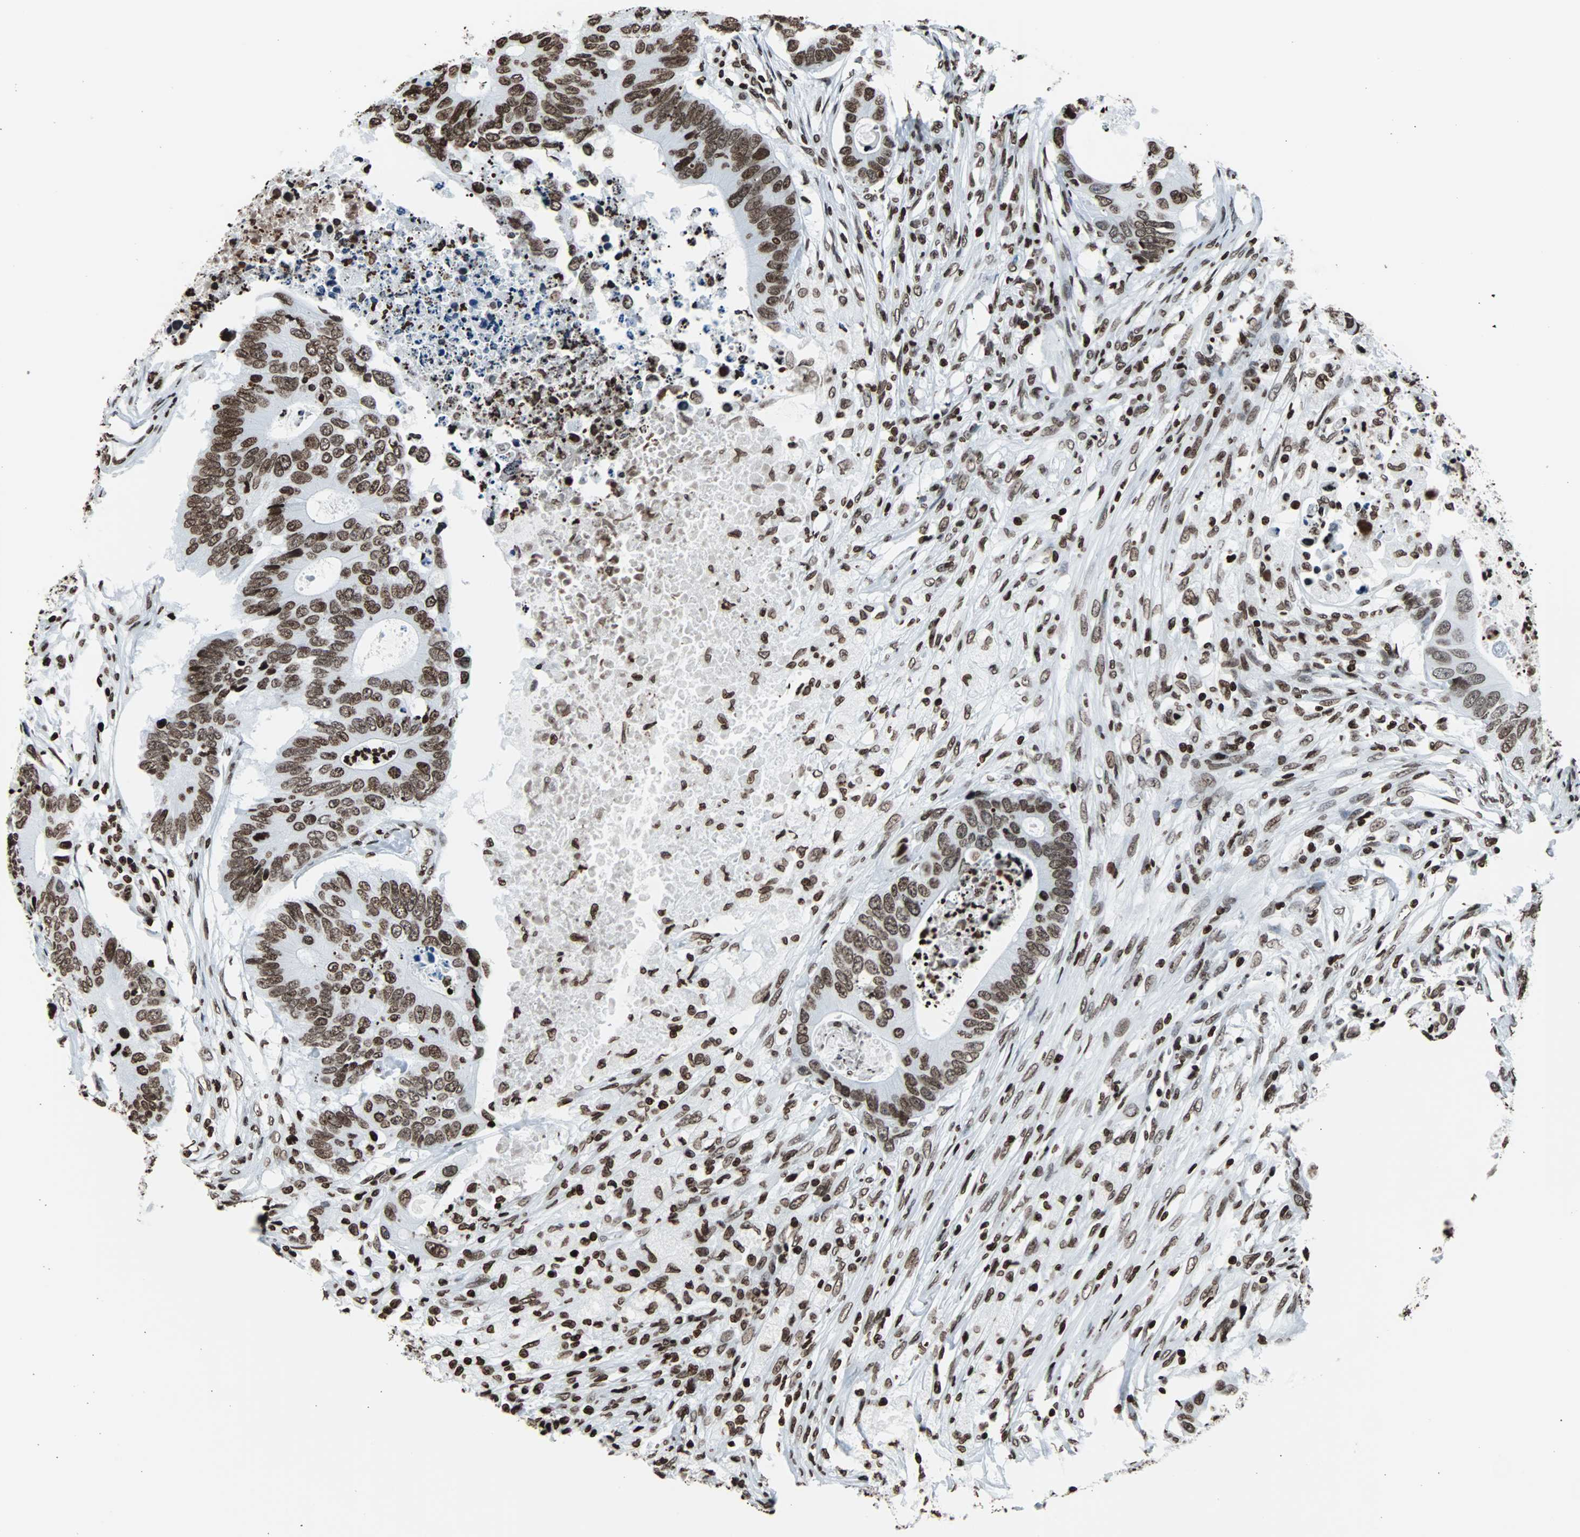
{"staining": {"intensity": "moderate", "quantity": ">75%", "location": "nuclear"}, "tissue": "colorectal cancer", "cell_type": "Tumor cells", "image_type": "cancer", "snomed": [{"axis": "morphology", "description": "Adenocarcinoma, NOS"}, {"axis": "topography", "description": "Colon"}], "caption": "Immunohistochemical staining of human colorectal adenocarcinoma shows medium levels of moderate nuclear protein expression in about >75% of tumor cells.", "gene": "H2BC18", "patient": {"sex": "male", "age": 71}}